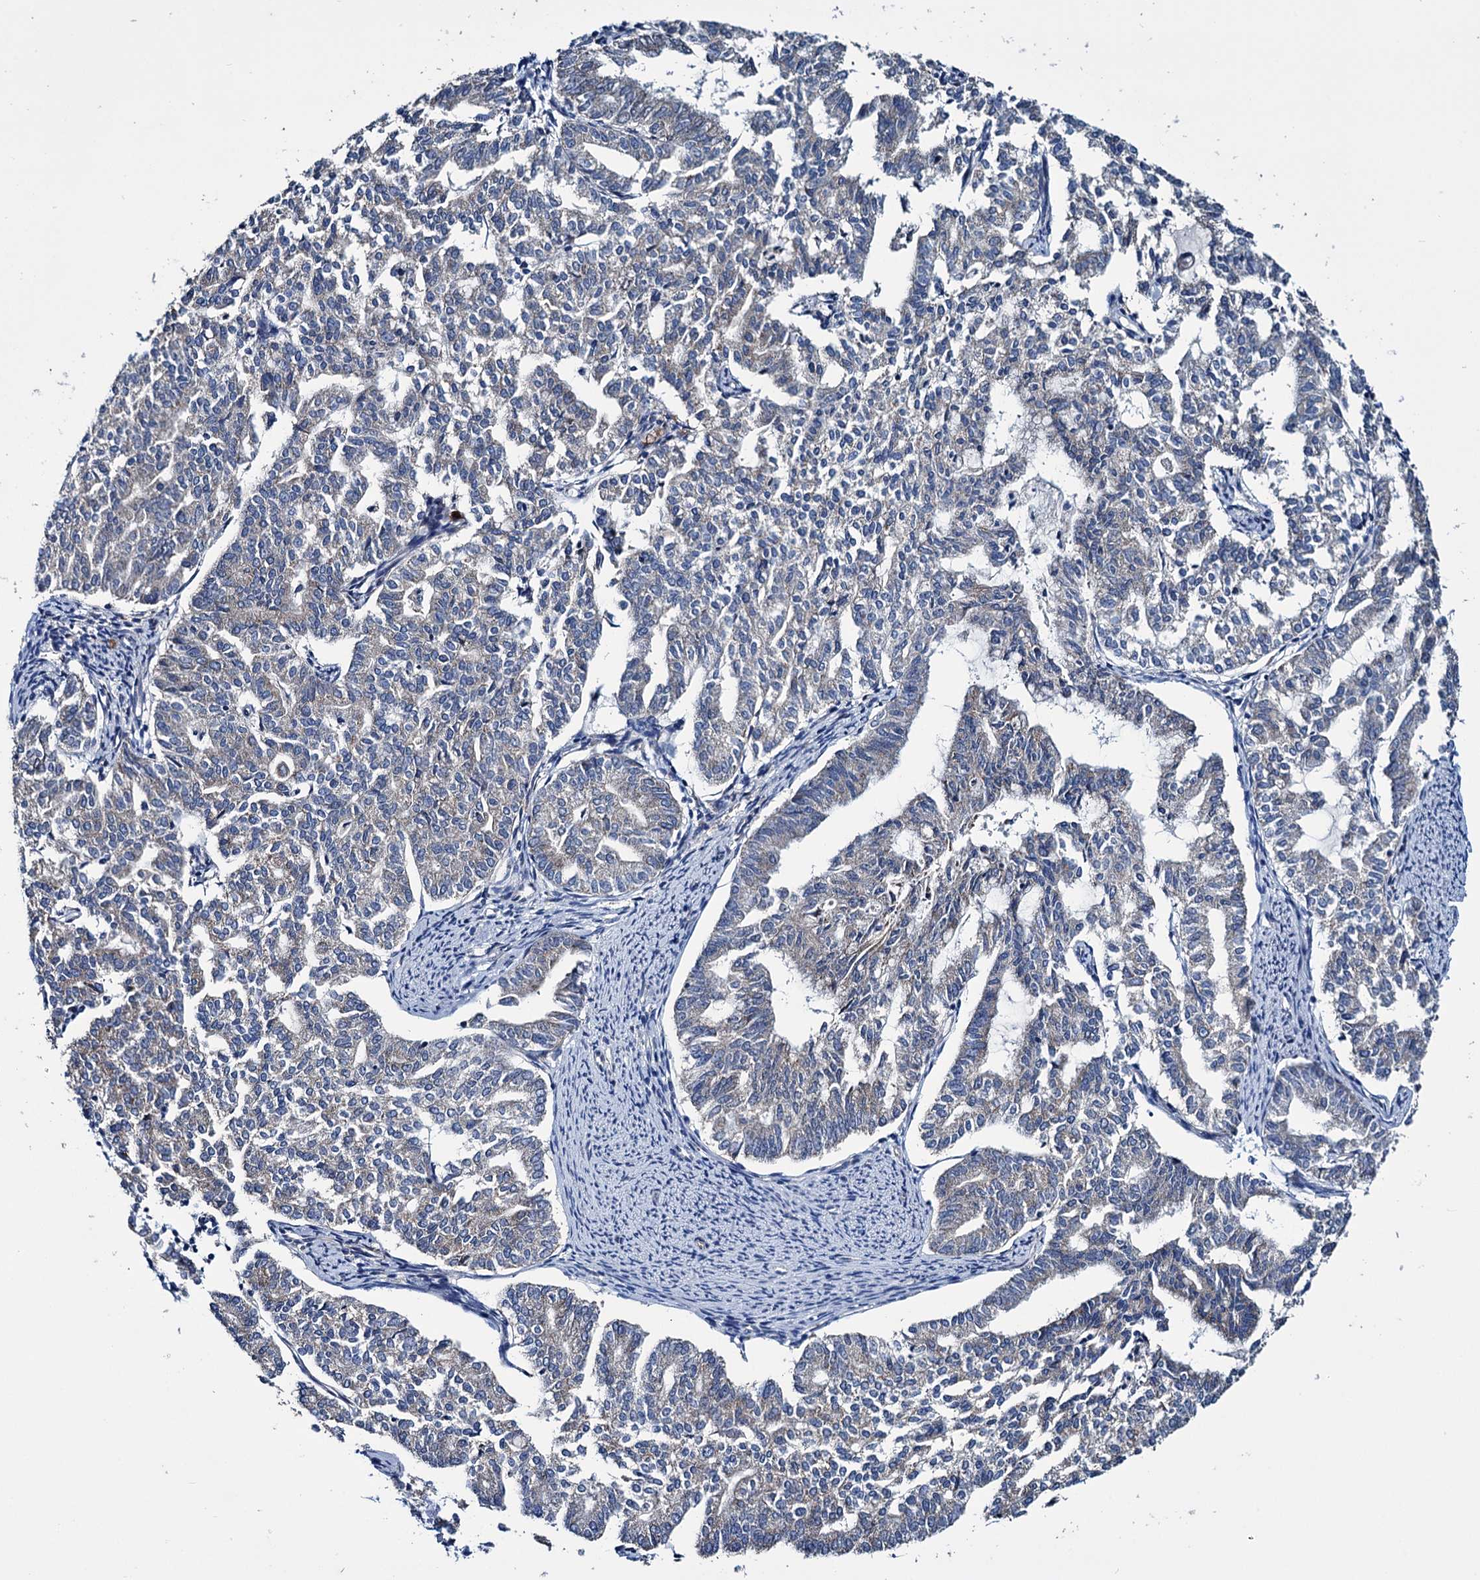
{"staining": {"intensity": "weak", "quantity": "<25%", "location": "cytoplasmic/membranous"}, "tissue": "endometrial cancer", "cell_type": "Tumor cells", "image_type": "cancer", "snomed": [{"axis": "morphology", "description": "Adenocarcinoma, NOS"}, {"axis": "topography", "description": "Endometrium"}], "caption": "A micrograph of human adenocarcinoma (endometrial) is negative for staining in tumor cells.", "gene": "EYA4", "patient": {"sex": "female", "age": 79}}